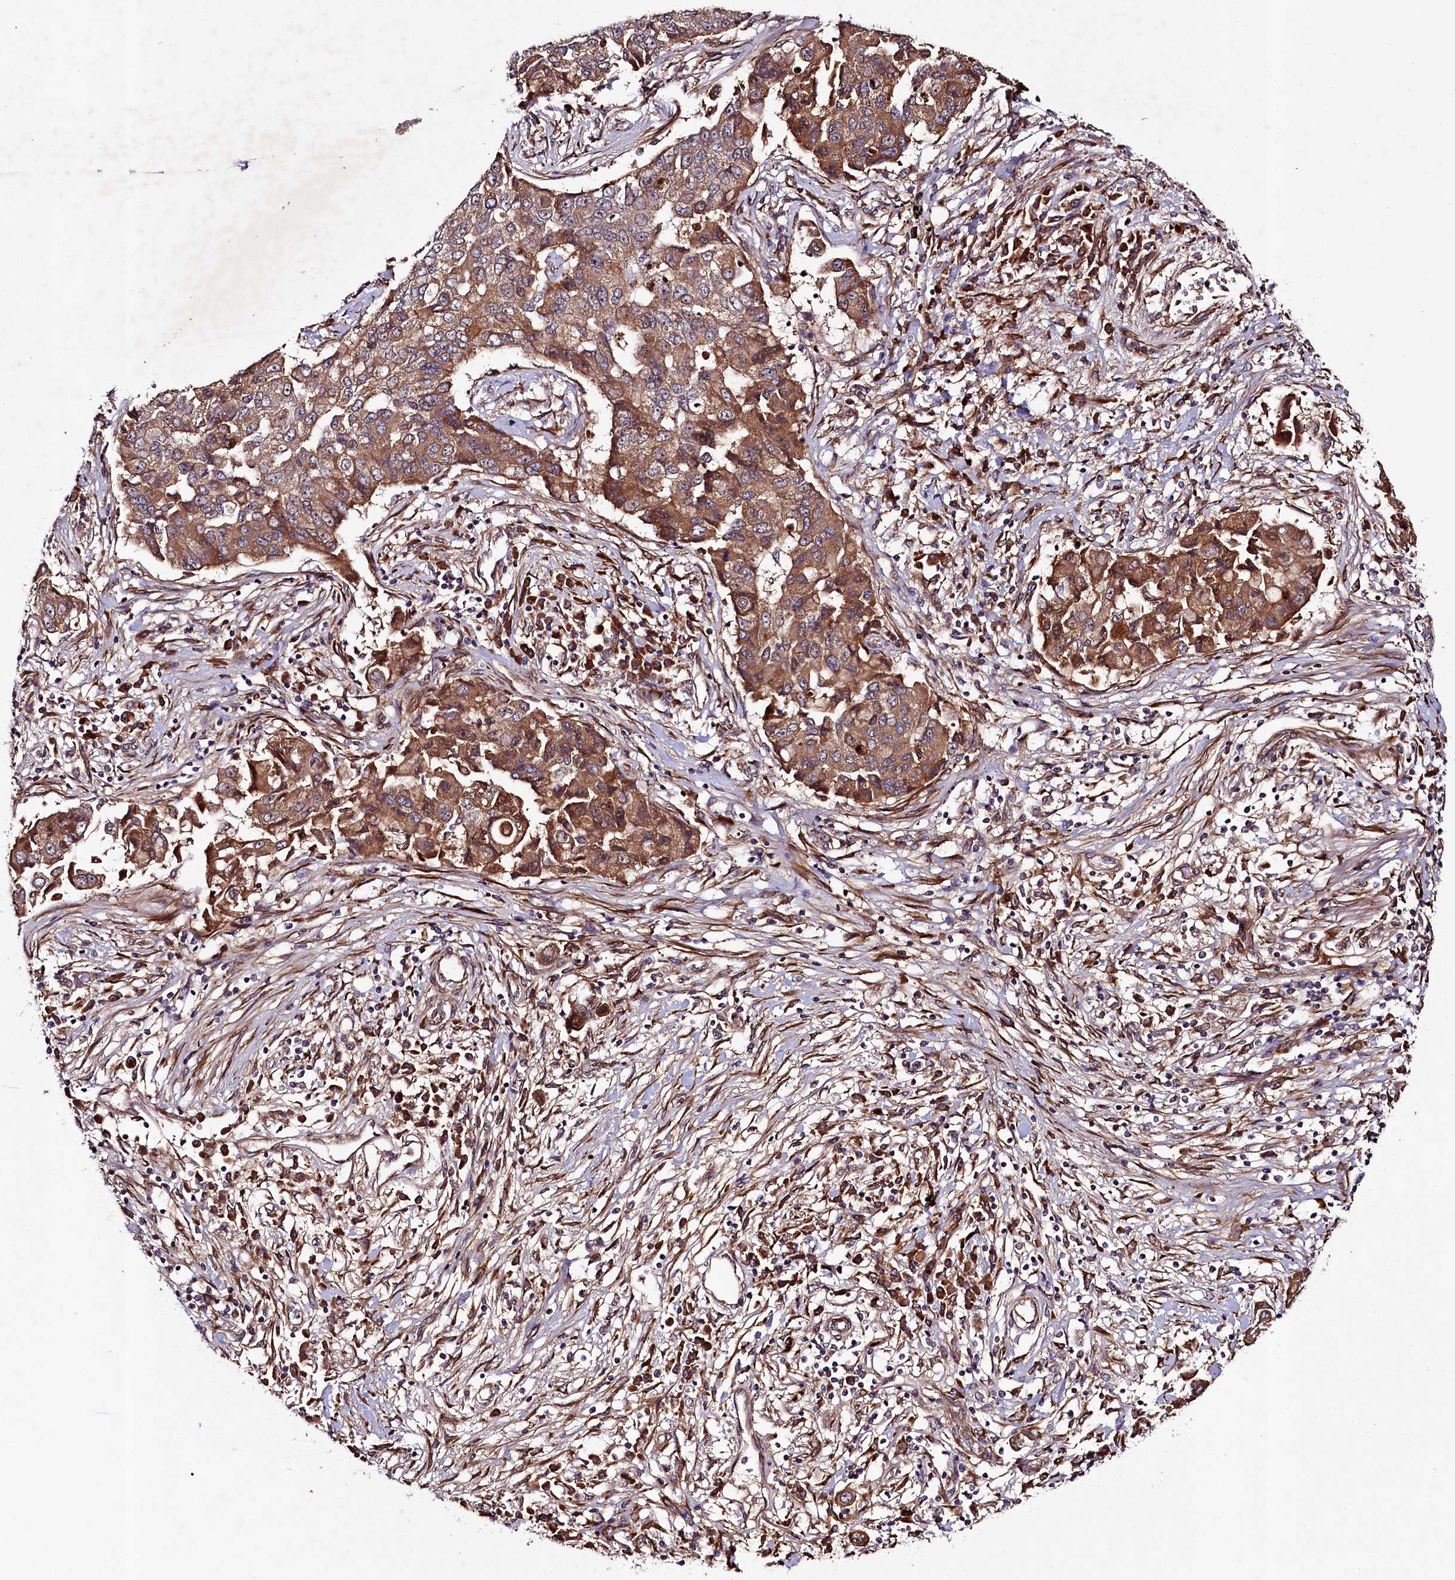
{"staining": {"intensity": "moderate", "quantity": "25%-75%", "location": "cytoplasmic/membranous"}, "tissue": "lung cancer", "cell_type": "Tumor cells", "image_type": "cancer", "snomed": [{"axis": "morphology", "description": "Squamous cell carcinoma, NOS"}, {"axis": "topography", "description": "Lung"}], "caption": "Protein analysis of lung squamous cell carcinoma tissue shows moderate cytoplasmic/membranous positivity in approximately 25%-75% of tumor cells. (DAB (3,3'-diaminobenzidine) IHC, brown staining for protein, blue staining for nuclei).", "gene": "CCDC102A", "patient": {"sex": "male", "age": 74}}